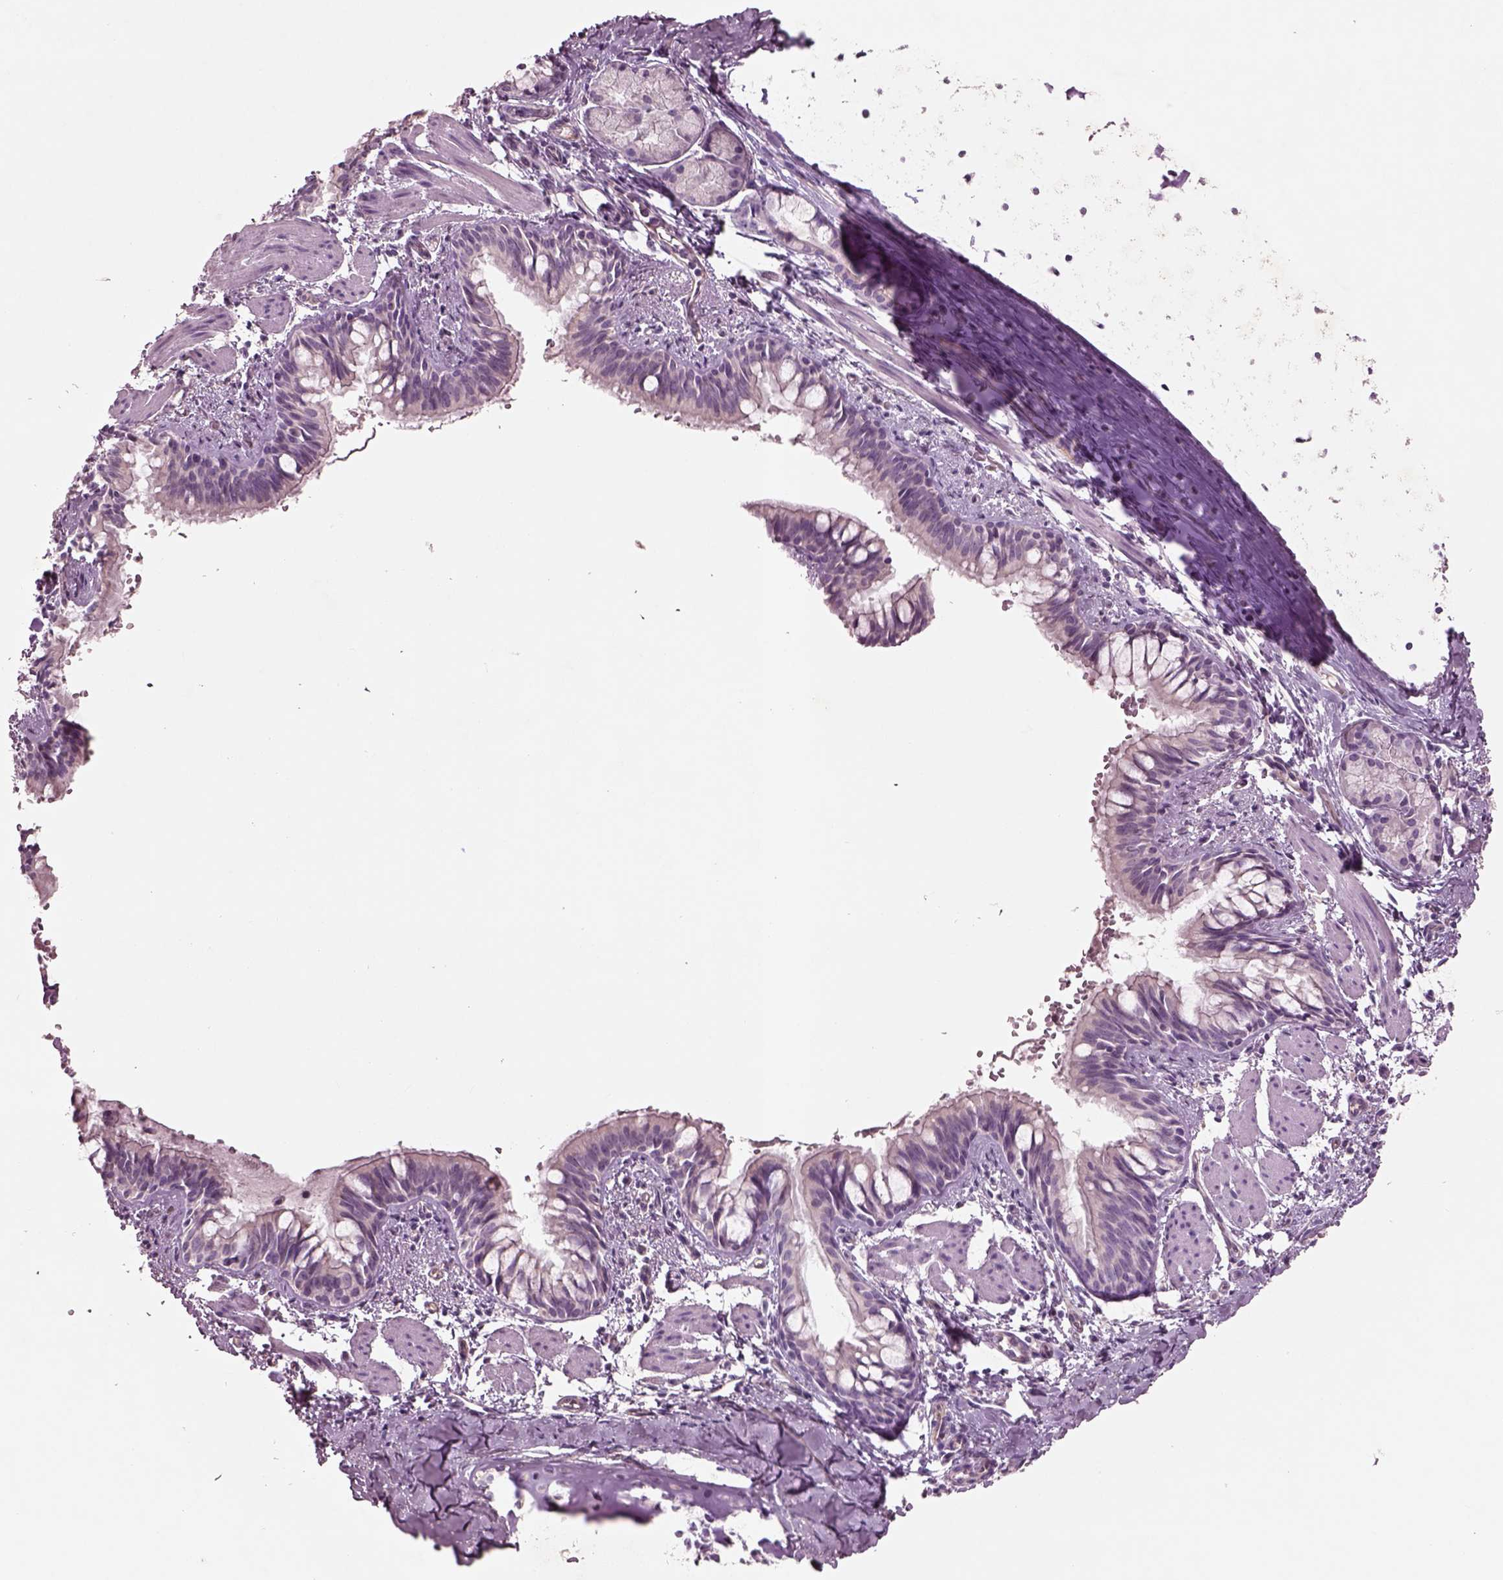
{"staining": {"intensity": "negative", "quantity": "none", "location": "none"}, "tissue": "bronchus", "cell_type": "Respiratory epithelial cells", "image_type": "normal", "snomed": [{"axis": "morphology", "description": "Normal tissue, NOS"}, {"axis": "topography", "description": "Bronchus"}], "caption": "Human bronchus stained for a protein using immunohistochemistry reveals no positivity in respiratory epithelial cells.", "gene": "DUOXA2", "patient": {"sex": "male", "age": 1}}